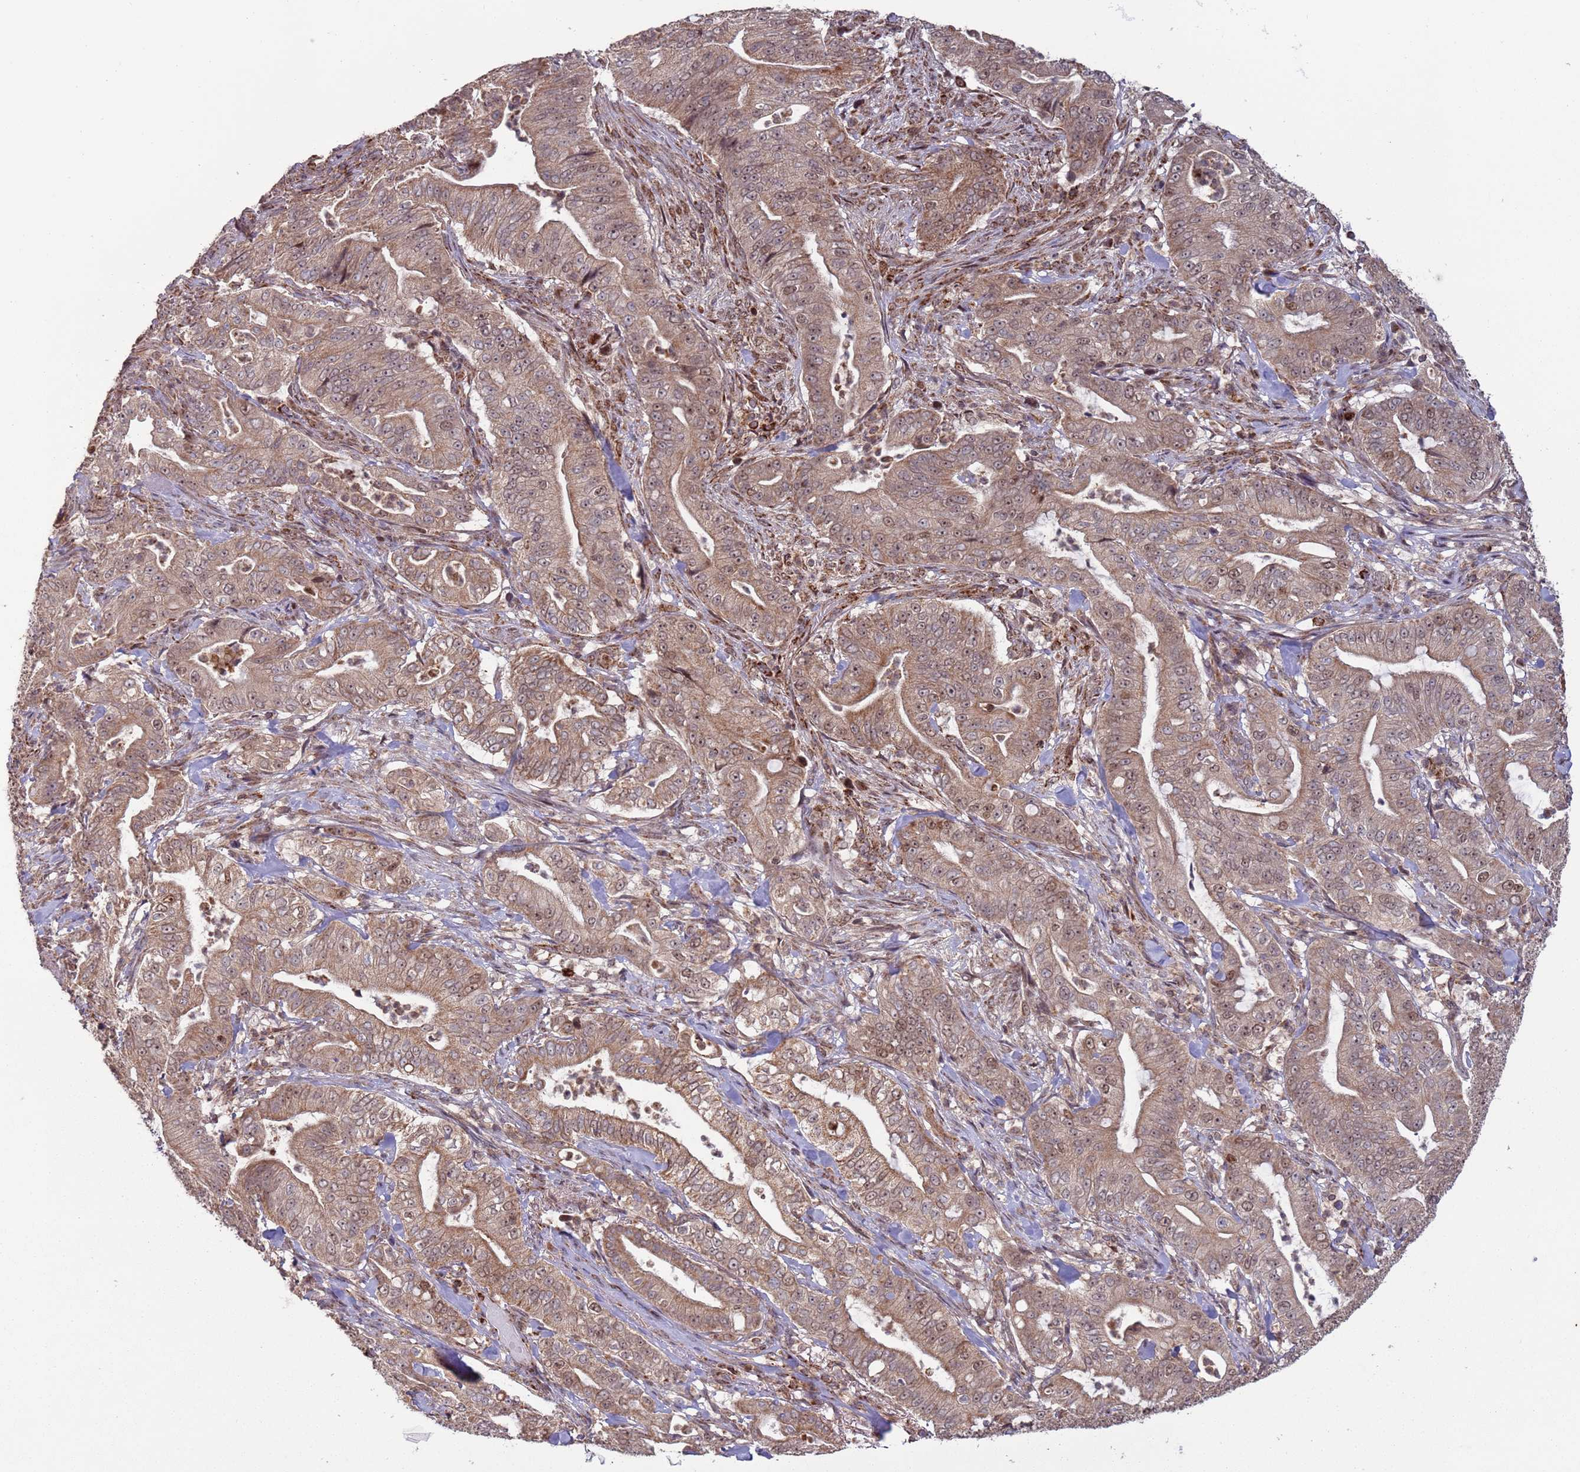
{"staining": {"intensity": "moderate", "quantity": ">75%", "location": "cytoplasmic/membranous,nuclear"}, "tissue": "pancreatic cancer", "cell_type": "Tumor cells", "image_type": "cancer", "snomed": [{"axis": "morphology", "description": "Adenocarcinoma, NOS"}, {"axis": "topography", "description": "Pancreas"}], "caption": "Immunohistochemistry (IHC) photomicrograph of neoplastic tissue: pancreatic cancer stained using immunohistochemistry exhibits medium levels of moderate protein expression localized specifically in the cytoplasmic/membranous and nuclear of tumor cells, appearing as a cytoplasmic/membranous and nuclear brown color.", "gene": "RCOR2", "patient": {"sex": "male", "age": 71}}